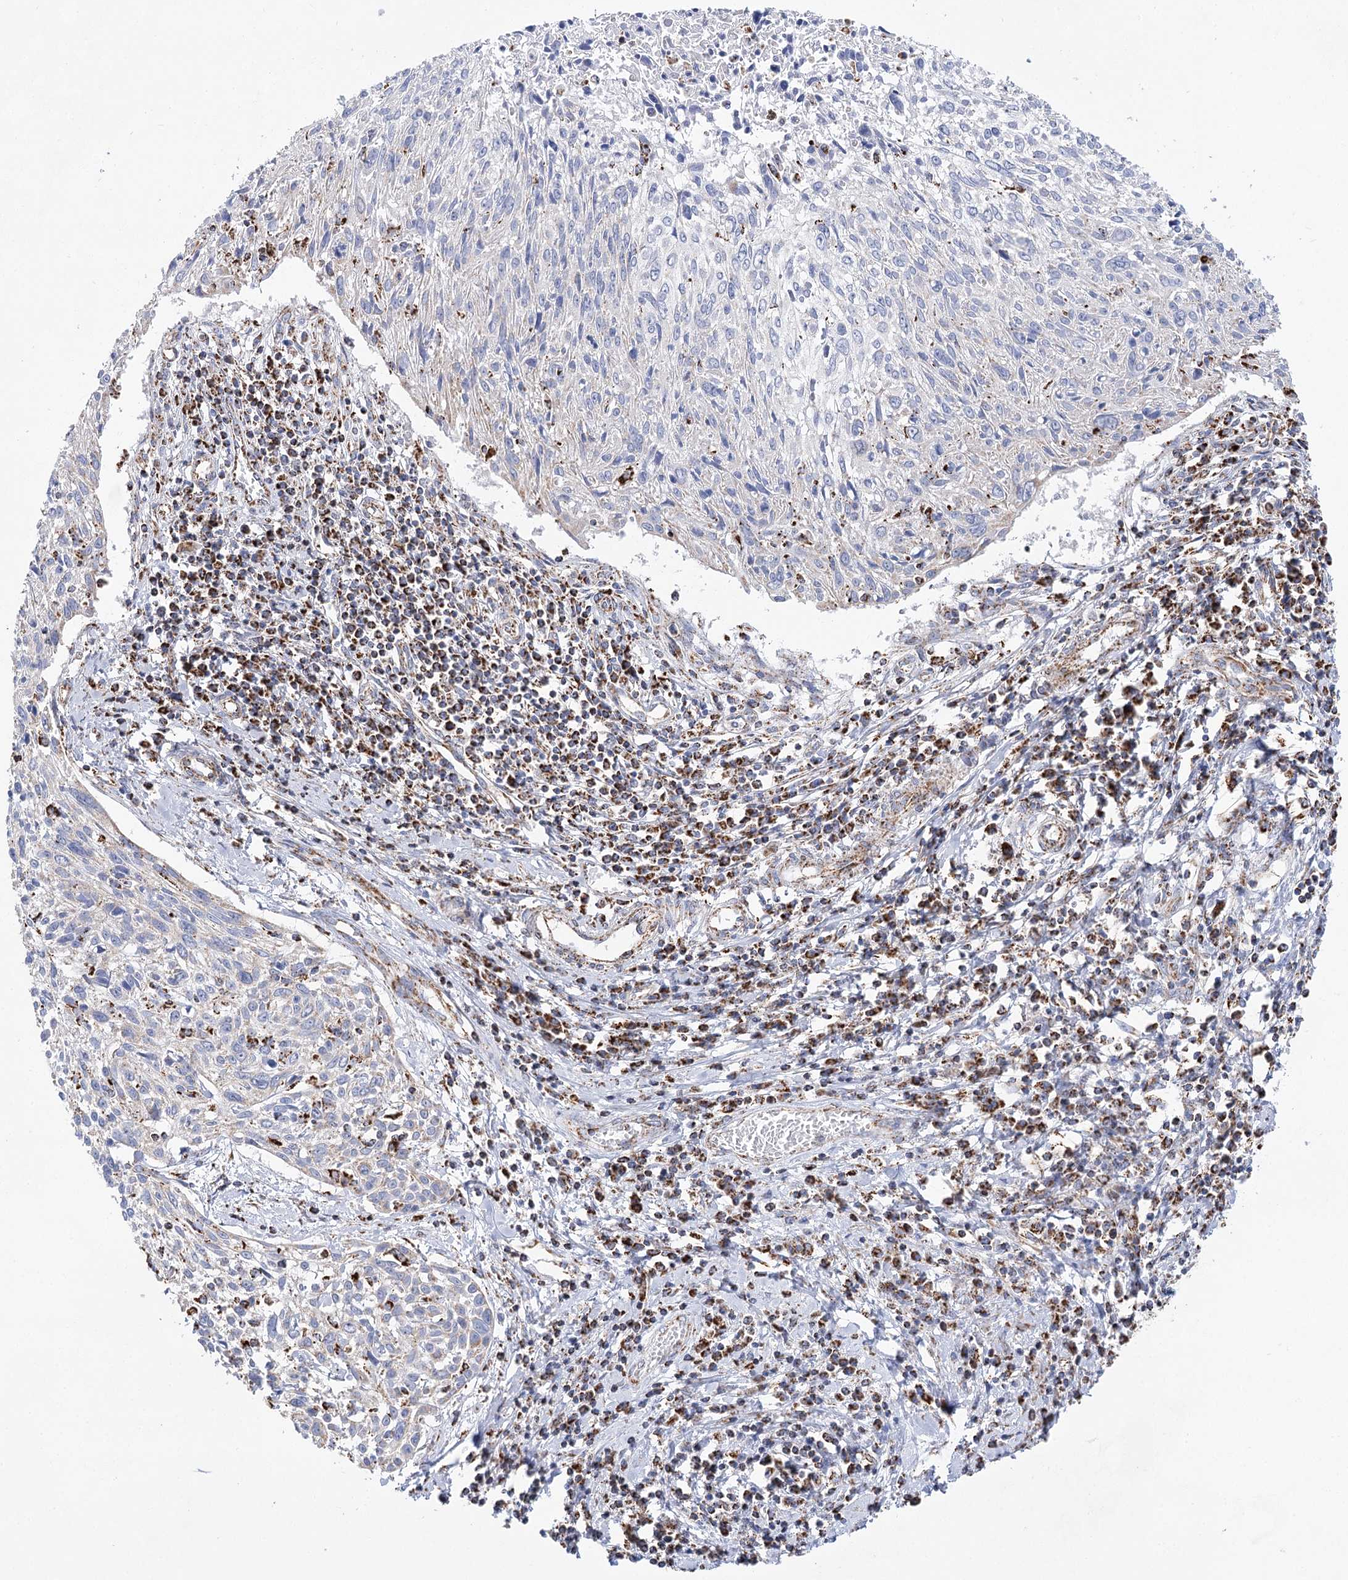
{"staining": {"intensity": "negative", "quantity": "none", "location": "none"}, "tissue": "cervical cancer", "cell_type": "Tumor cells", "image_type": "cancer", "snomed": [{"axis": "morphology", "description": "Squamous cell carcinoma, NOS"}, {"axis": "topography", "description": "Cervix"}], "caption": "High power microscopy histopathology image of an immunohistochemistry micrograph of squamous cell carcinoma (cervical), revealing no significant expression in tumor cells.", "gene": "NADK2", "patient": {"sex": "female", "age": 51}}